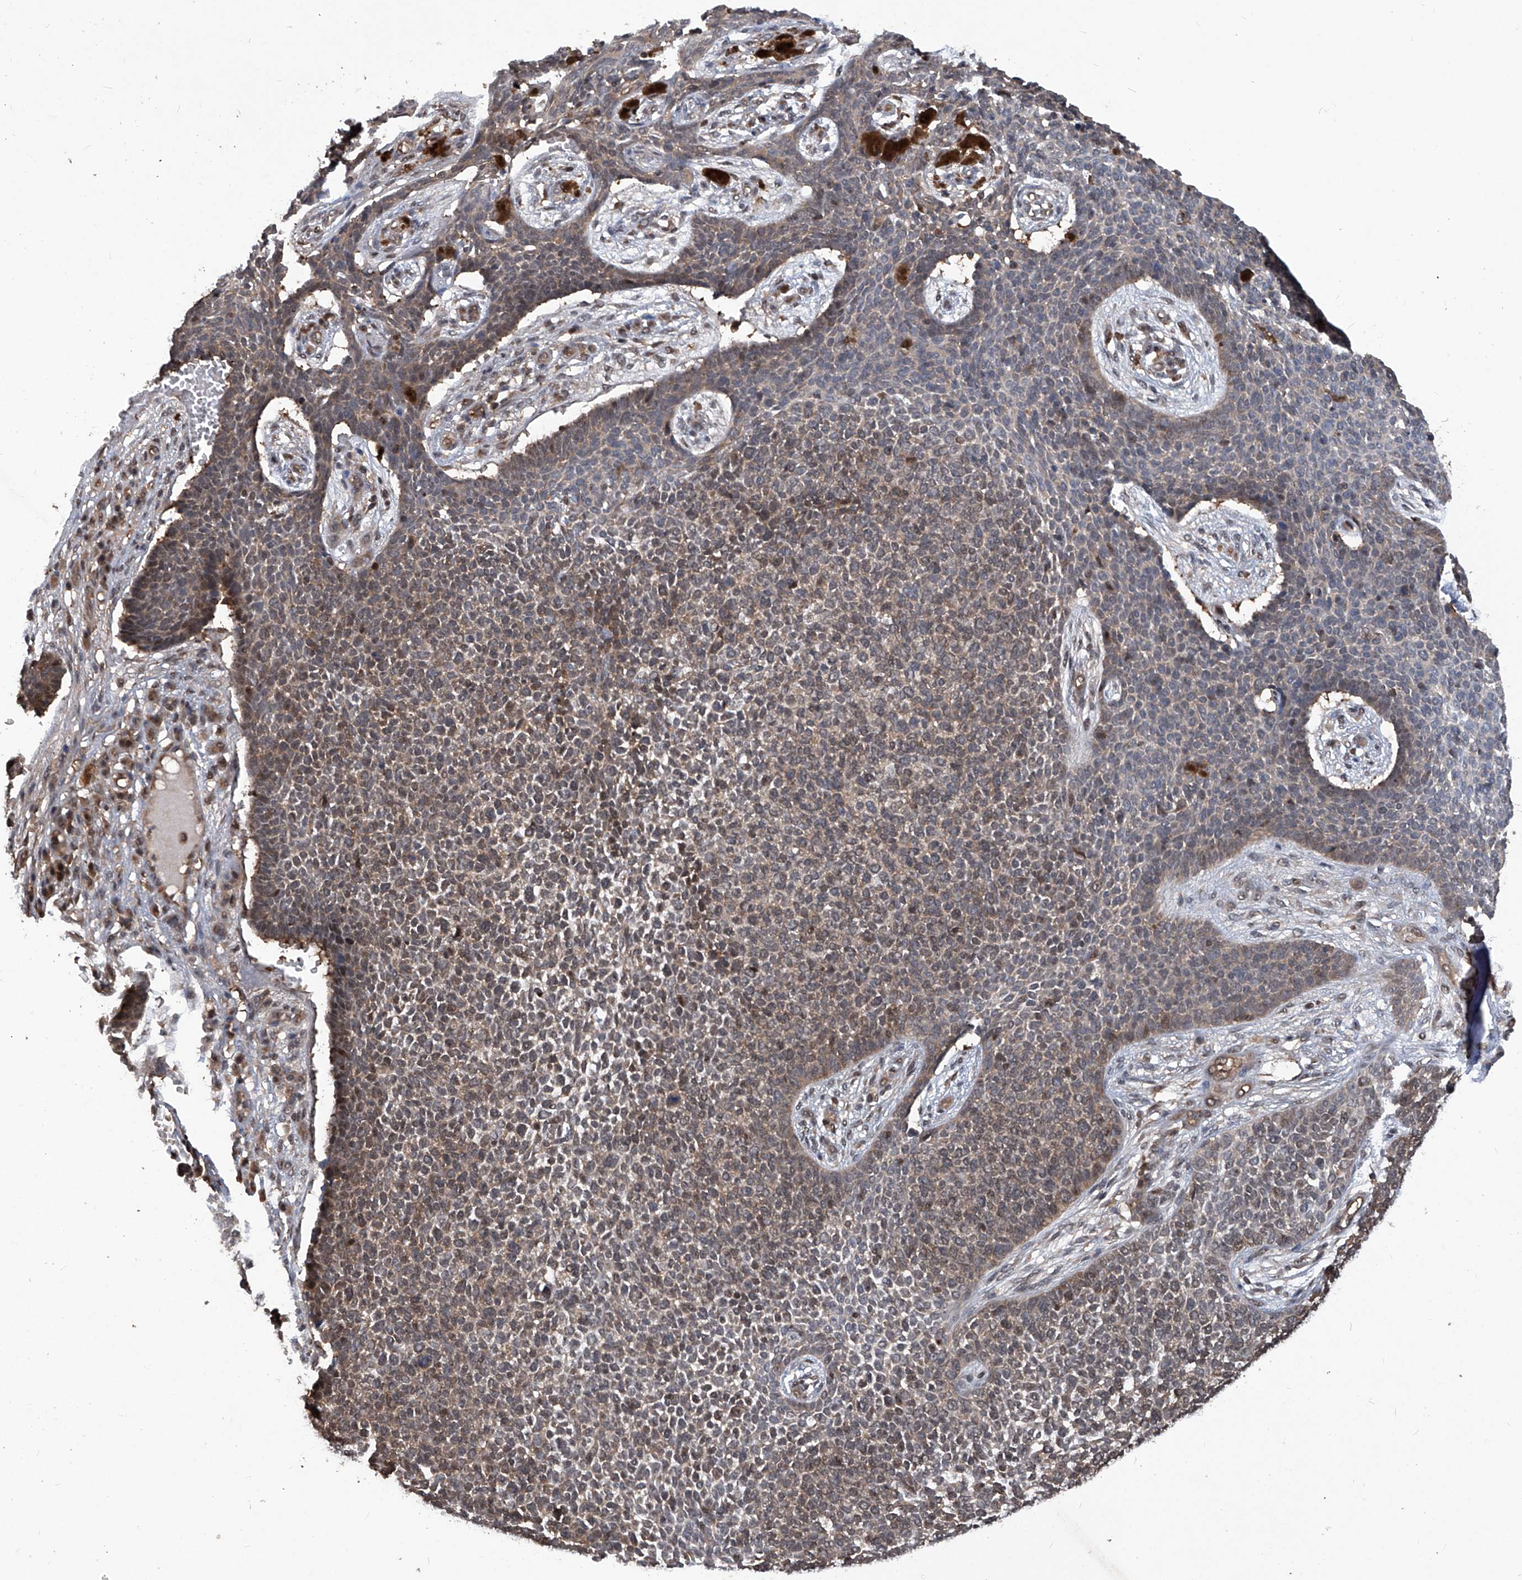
{"staining": {"intensity": "weak", "quantity": ">75%", "location": "cytoplasmic/membranous,nuclear"}, "tissue": "skin cancer", "cell_type": "Tumor cells", "image_type": "cancer", "snomed": [{"axis": "morphology", "description": "Basal cell carcinoma"}, {"axis": "topography", "description": "Skin"}], "caption": "The micrograph exhibits immunohistochemical staining of skin cancer (basal cell carcinoma). There is weak cytoplasmic/membranous and nuclear expression is appreciated in approximately >75% of tumor cells.", "gene": "PSMB1", "patient": {"sex": "female", "age": 84}}